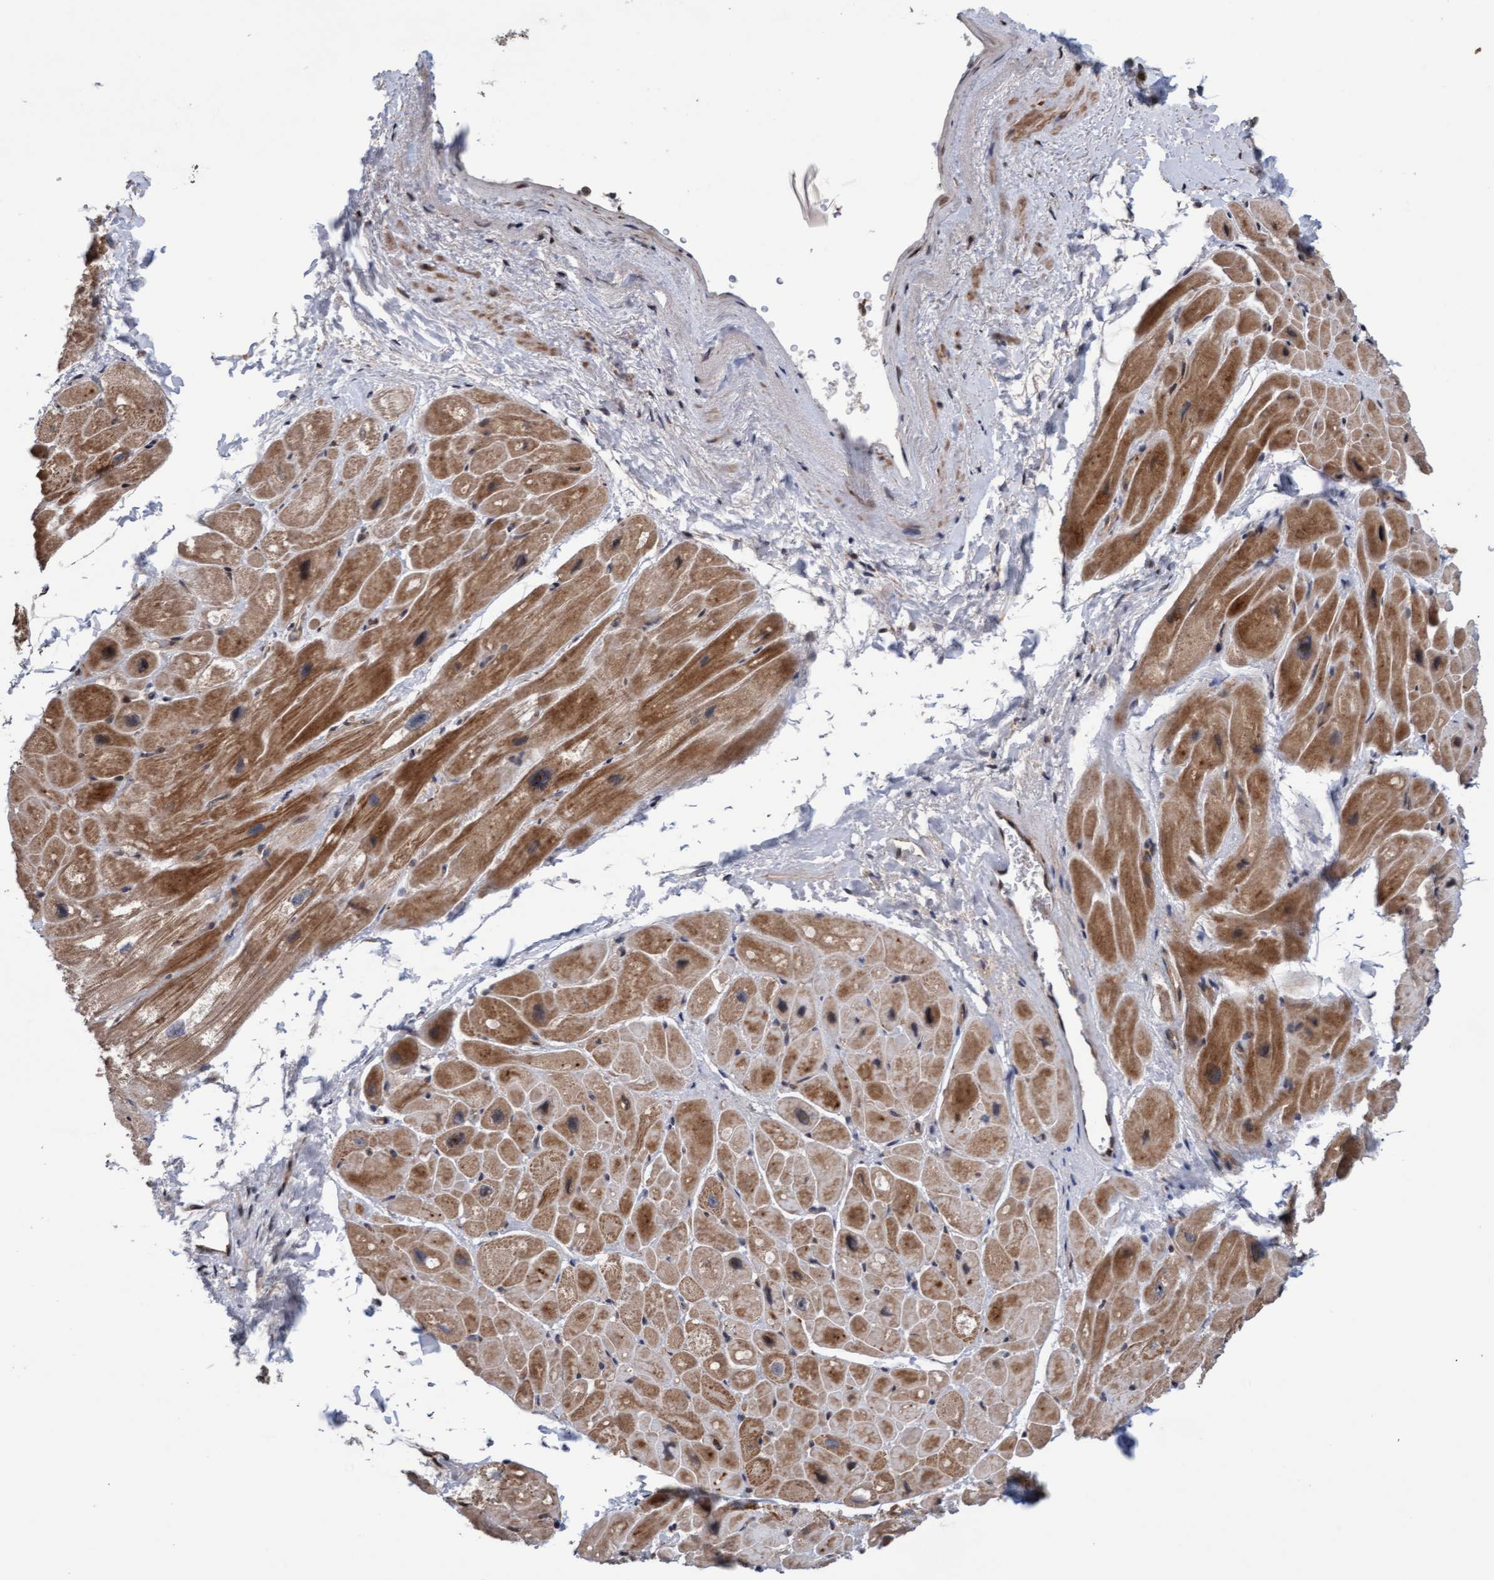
{"staining": {"intensity": "moderate", "quantity": "25%-75%", "location": "cytoplasmic/membranous"}, "tissue": "heart muscle", "cell_type": "Cardiomyocytes", "image_type": "normal", "snomed": [{"axis": "morphology", "description": "Normal tissue, NOS"}, {"axis": "topography", "description": "Heart"}], "caption": "IHC histopathology image of benign human heart muscle stained for a protein (brown), which displays medium levels of moderate cytoplasmic/membranous expression in approximately 25%-75% of cardiomyocytes.", "gene": "PECR", "patient": {"sex": "male", "age": 49}}